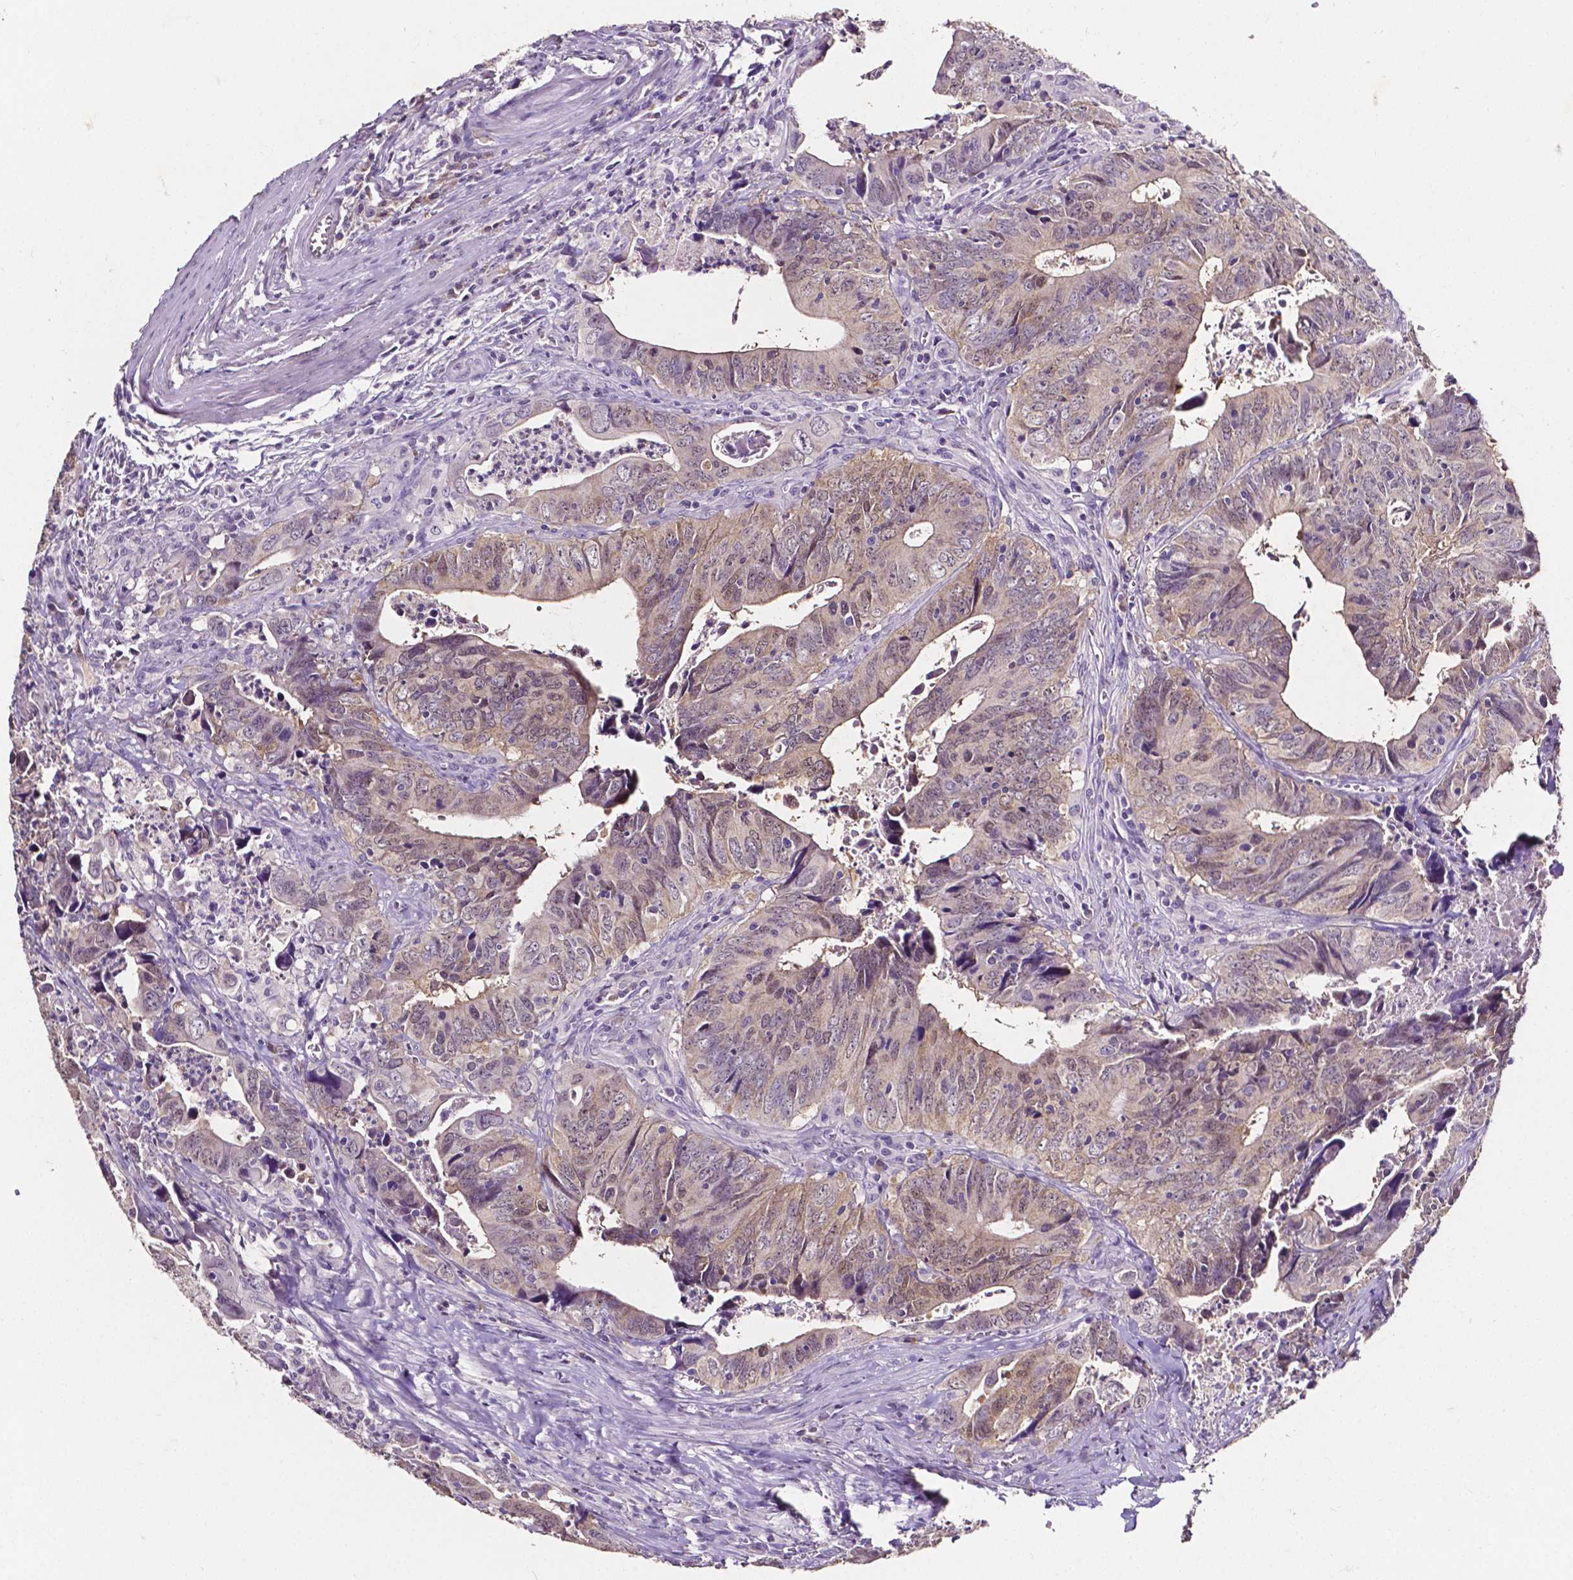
{"staining": {"intensity": "weak", "quantity": "25%-75%", "location": "cytoplasmic/membranous"}, "tissue": "colorectal cancer", "cell_type": "Tumor cells", "image_type": "cancer", "snomed": [{"axis": "morphology", "description": "Adenocarcinoma, NOS"}, {"axis": "topography", "description": "Colon"}], "caption": "IHC histopathology image of neoplastic tissue: colorectal cancer stained using IHC displays low levels of weak protein expression localized specifically in the cytoplasmic/membranous of tumor cells, appearing as a cytoplasmic/membranous brown color.", "gene": "PSAT1", "patient": {"sex": "female", "age": 82}}